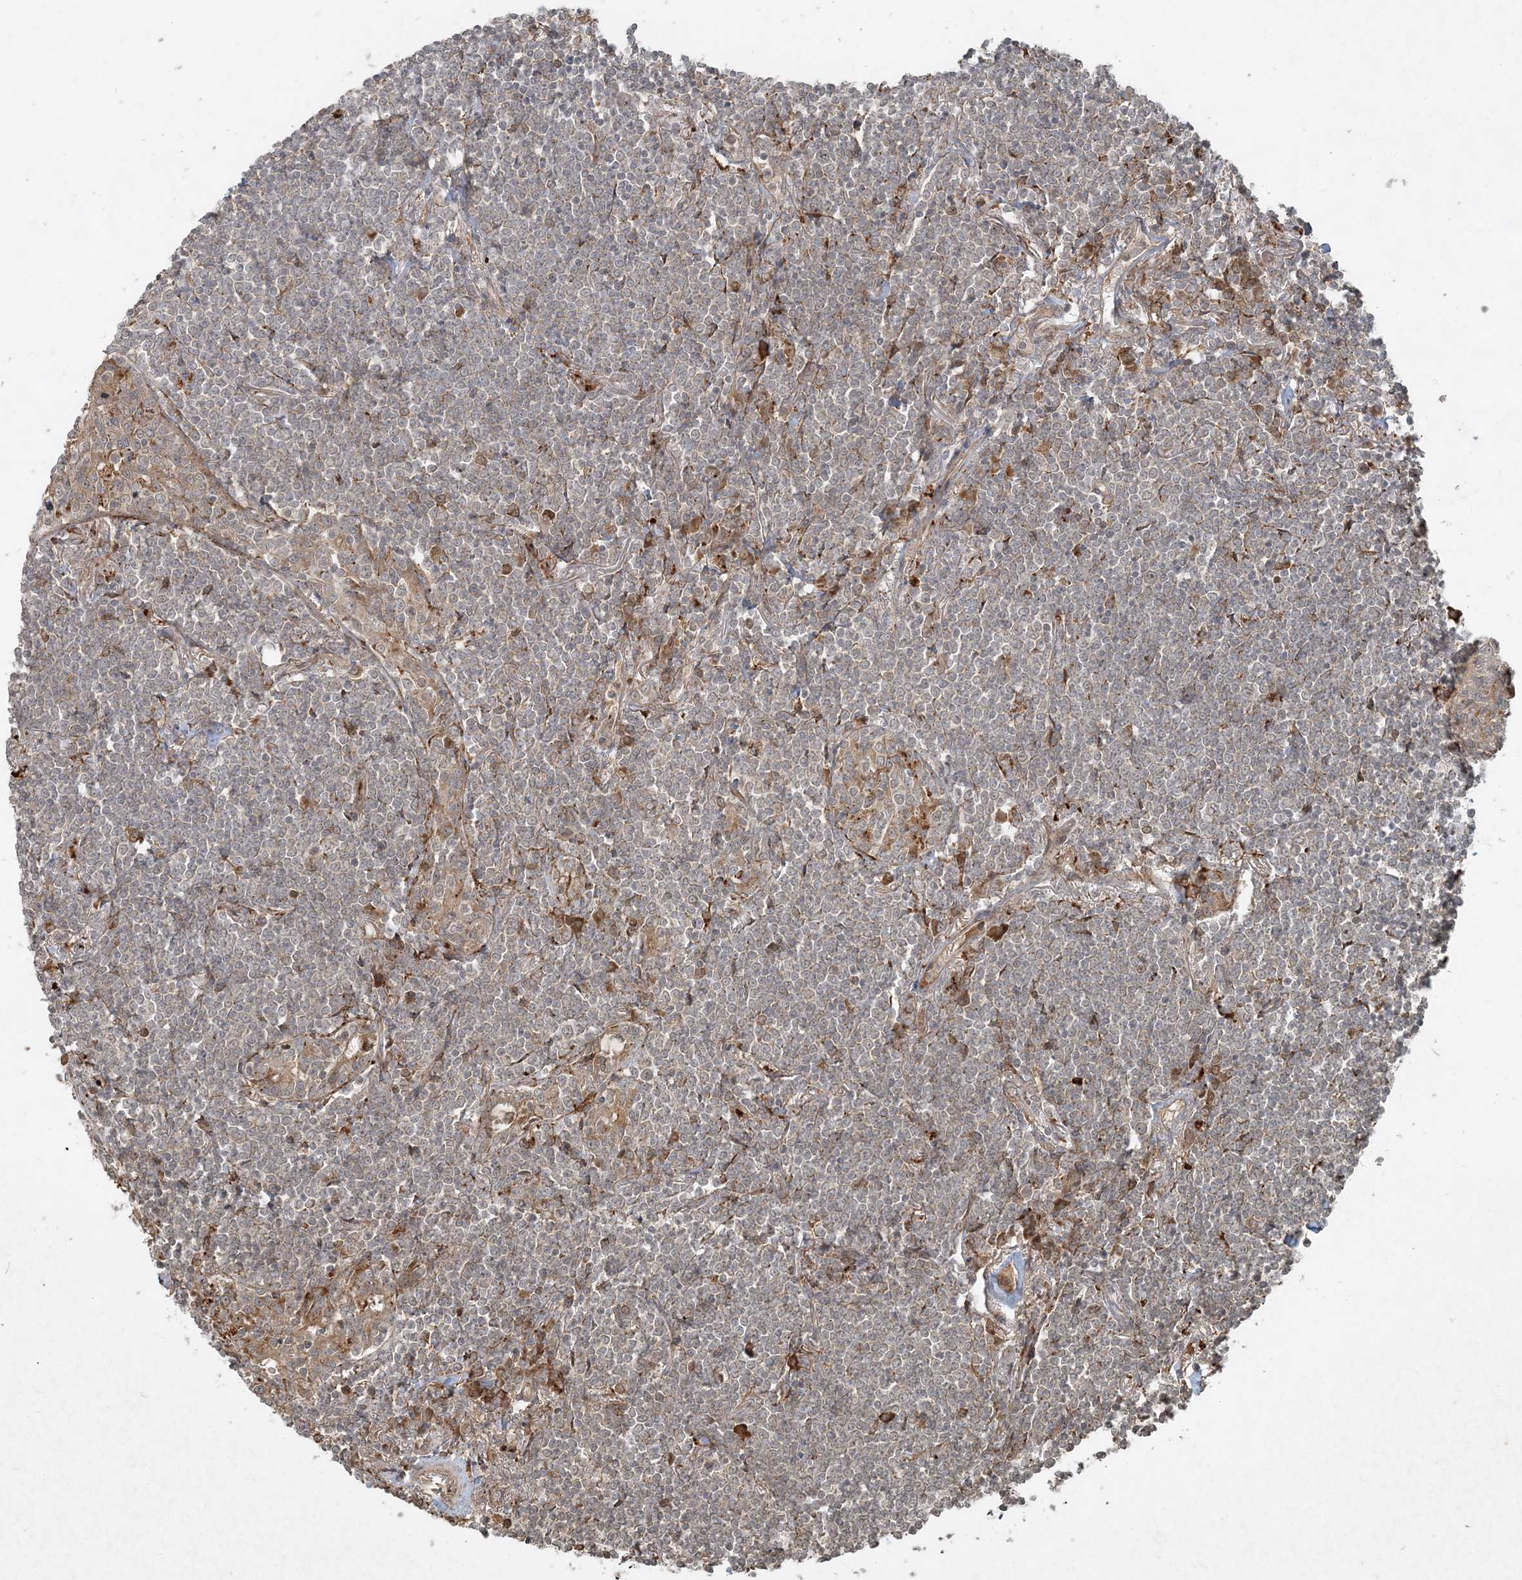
{"staining": {"intensity": "negative", "quantity": "none", "location": "none"}, "tissue": "lymphoma", "cell_type": "Tumor cells", "image_type": "cancer", "snomed": [{"axis": "morphology", "description": "Malignant lymphoma, non-Hodgkin's type, Low grade"}, {"axis": "topography", "description": "Lung"}], "caption": "This is an immunohistochemistry (IHC) micrograph of lymphoma. There is no positivity in tumor cells.", "gene": "NARS1", "patient": {"sex": "female", "age": 71}}